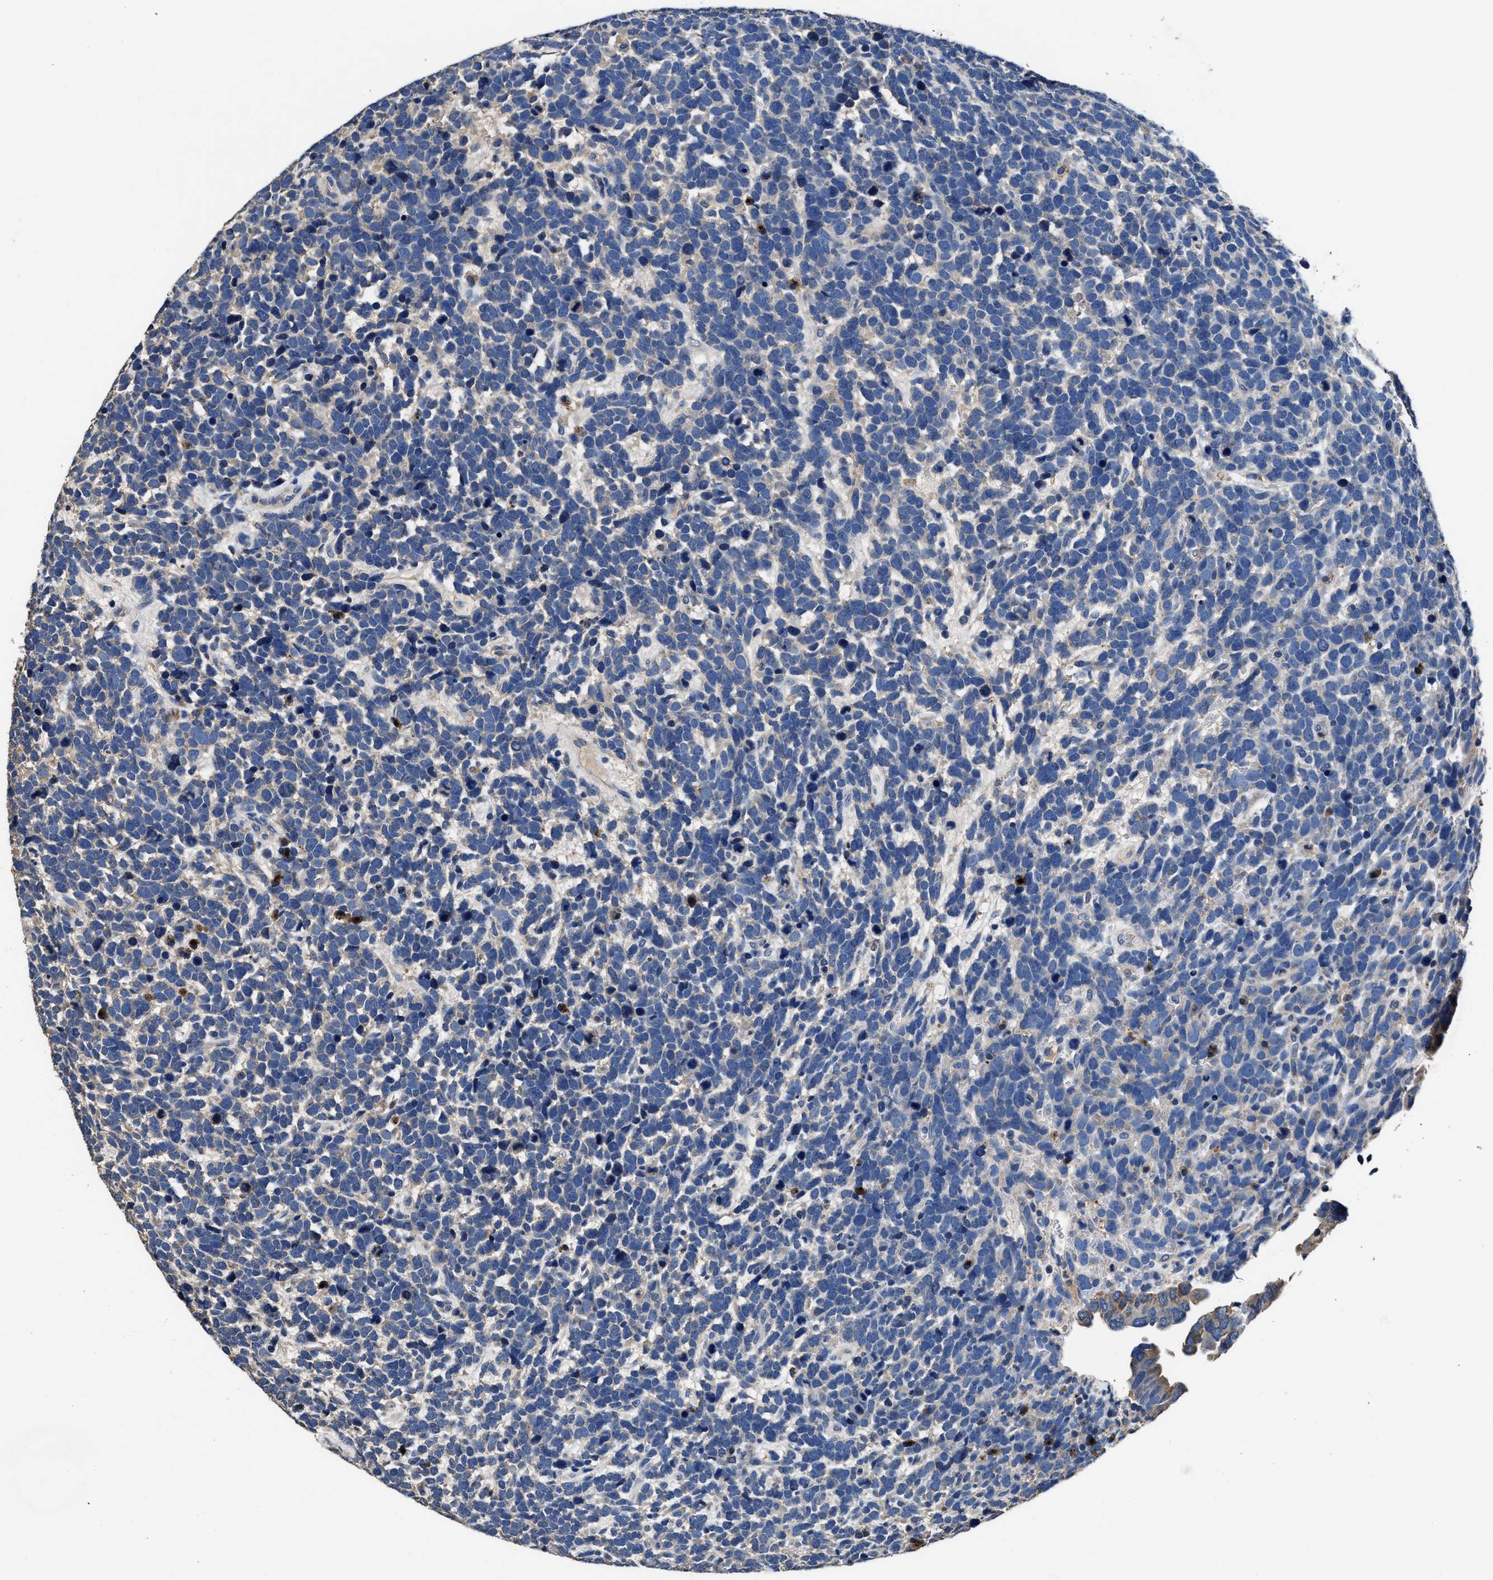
{"staining": {"intensity": "negative", "quantity": "none", "location": "none"}, "tissue": "urothelial cancer", "cell_type": "Tumor cells", "image_type": "cancer", "snomed": [{"axis": "morphology", "description": "Urothelial carcinoma, High grade"}, {"axis": "topography", "description": "Urinary bladder"}], "caption": "Tumor cells are negative for brown protein staining in high-grade urothelial carcinoma. Brightfield microscopy of immunohistochemistry (IHC) stained with DAB (3,3'-diaminobenzidine) (brown) and hematoxylin (blue), captured at high magnification.", "gene": "UBR4", "patient": {"sex": "female", "age": 82}}